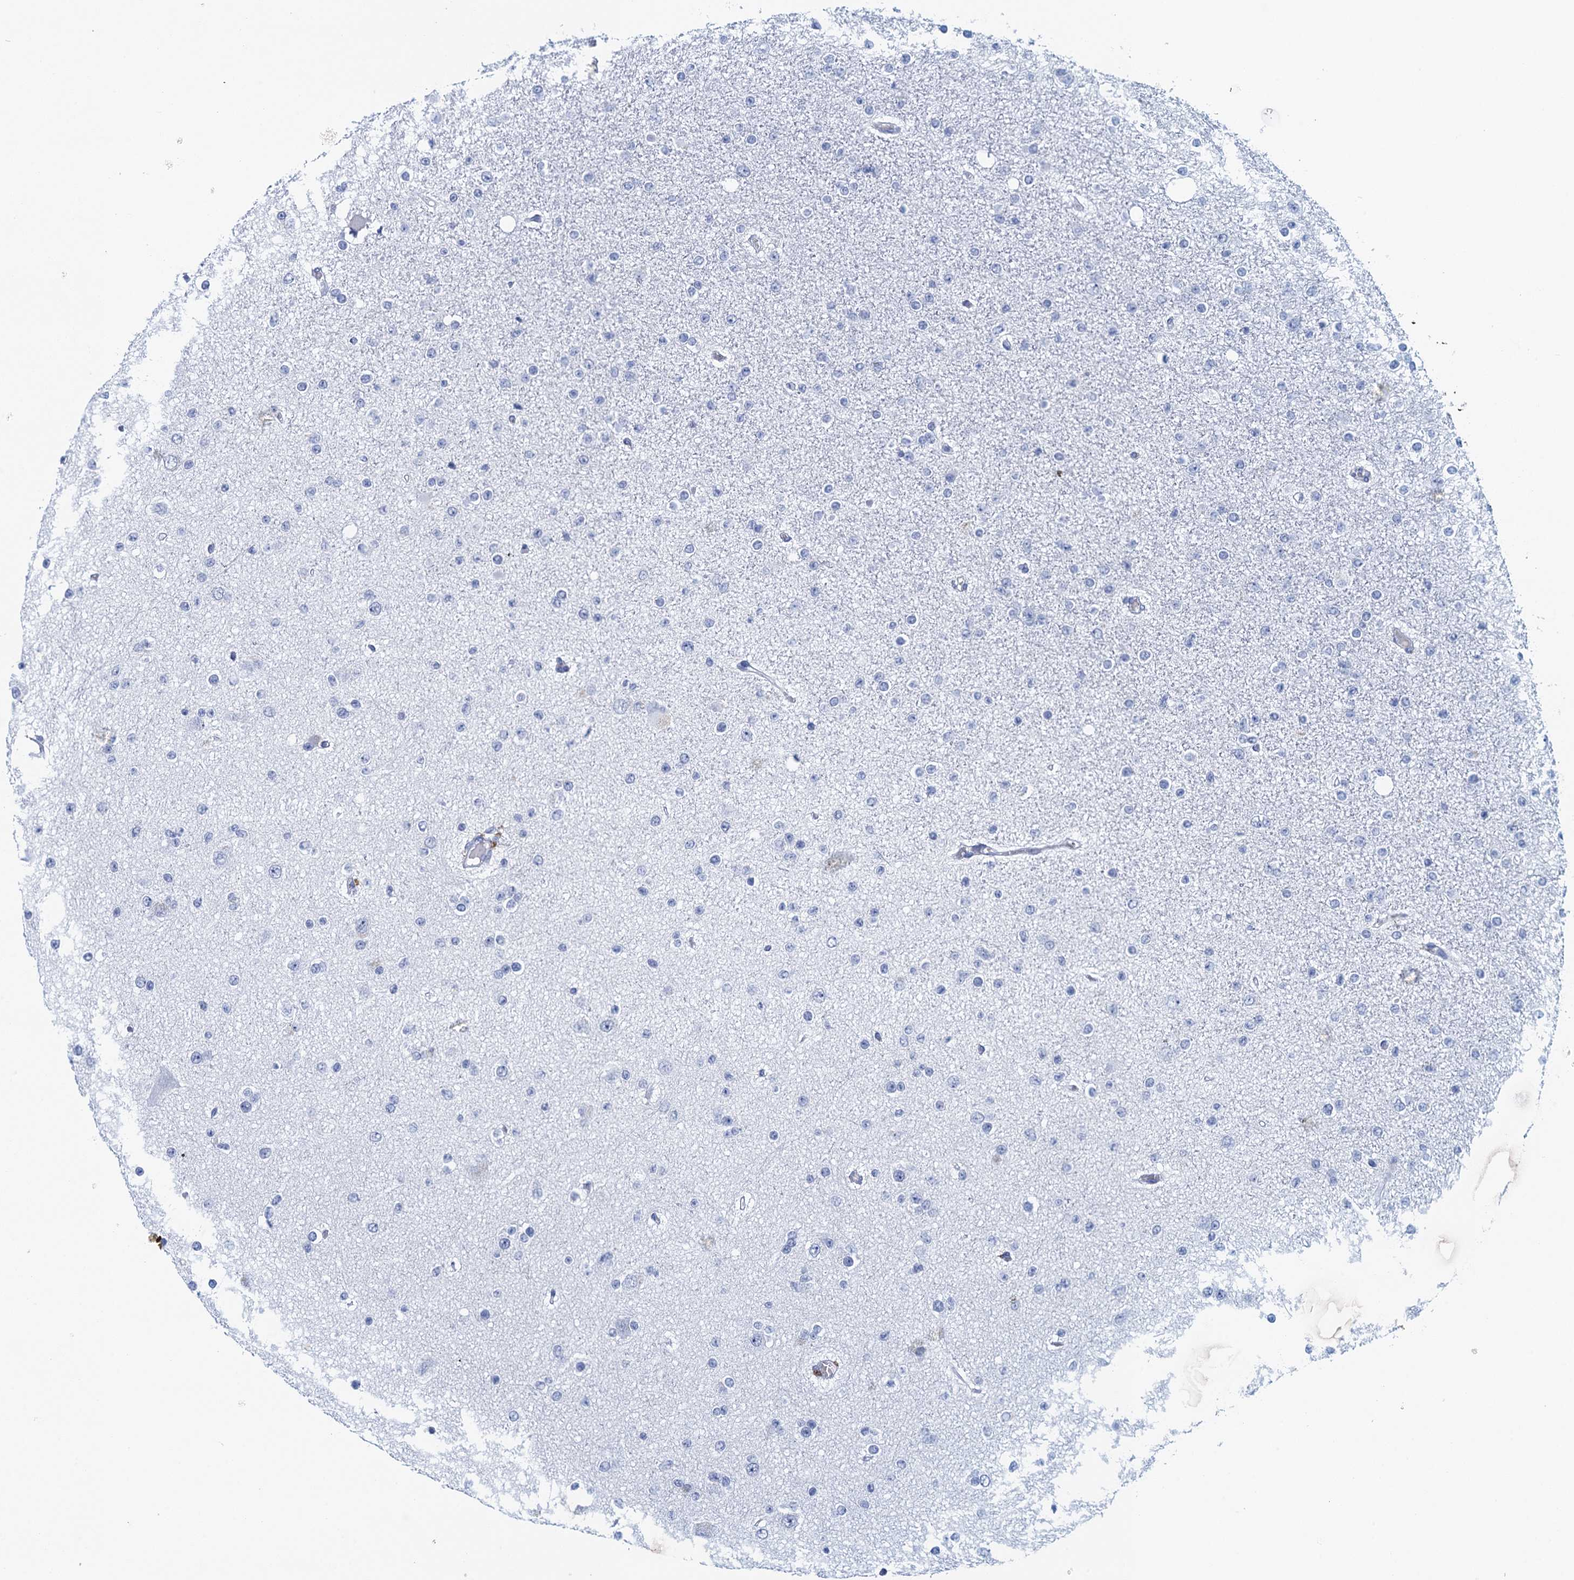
{"staining": {"intensity": "negative", "quantity": "none", "location": "none"}, "tissue": "glioma", "cell_type": "Tumor cells", "image_type": "cancer", "snomed": [{"axis": "morphology", "description": "Glioma, malignant, Low grade"}, {"axis": "topography", "description": "Brain"}], "caption": "An immunohistochemistry photomicrograph of low-grade glioma (malignant) is shown. There is no staining in tumor cells of low-grade glioma (malignant).", "gene": "CYP51A1", "patient": {"sex": "female", "age": 22}}